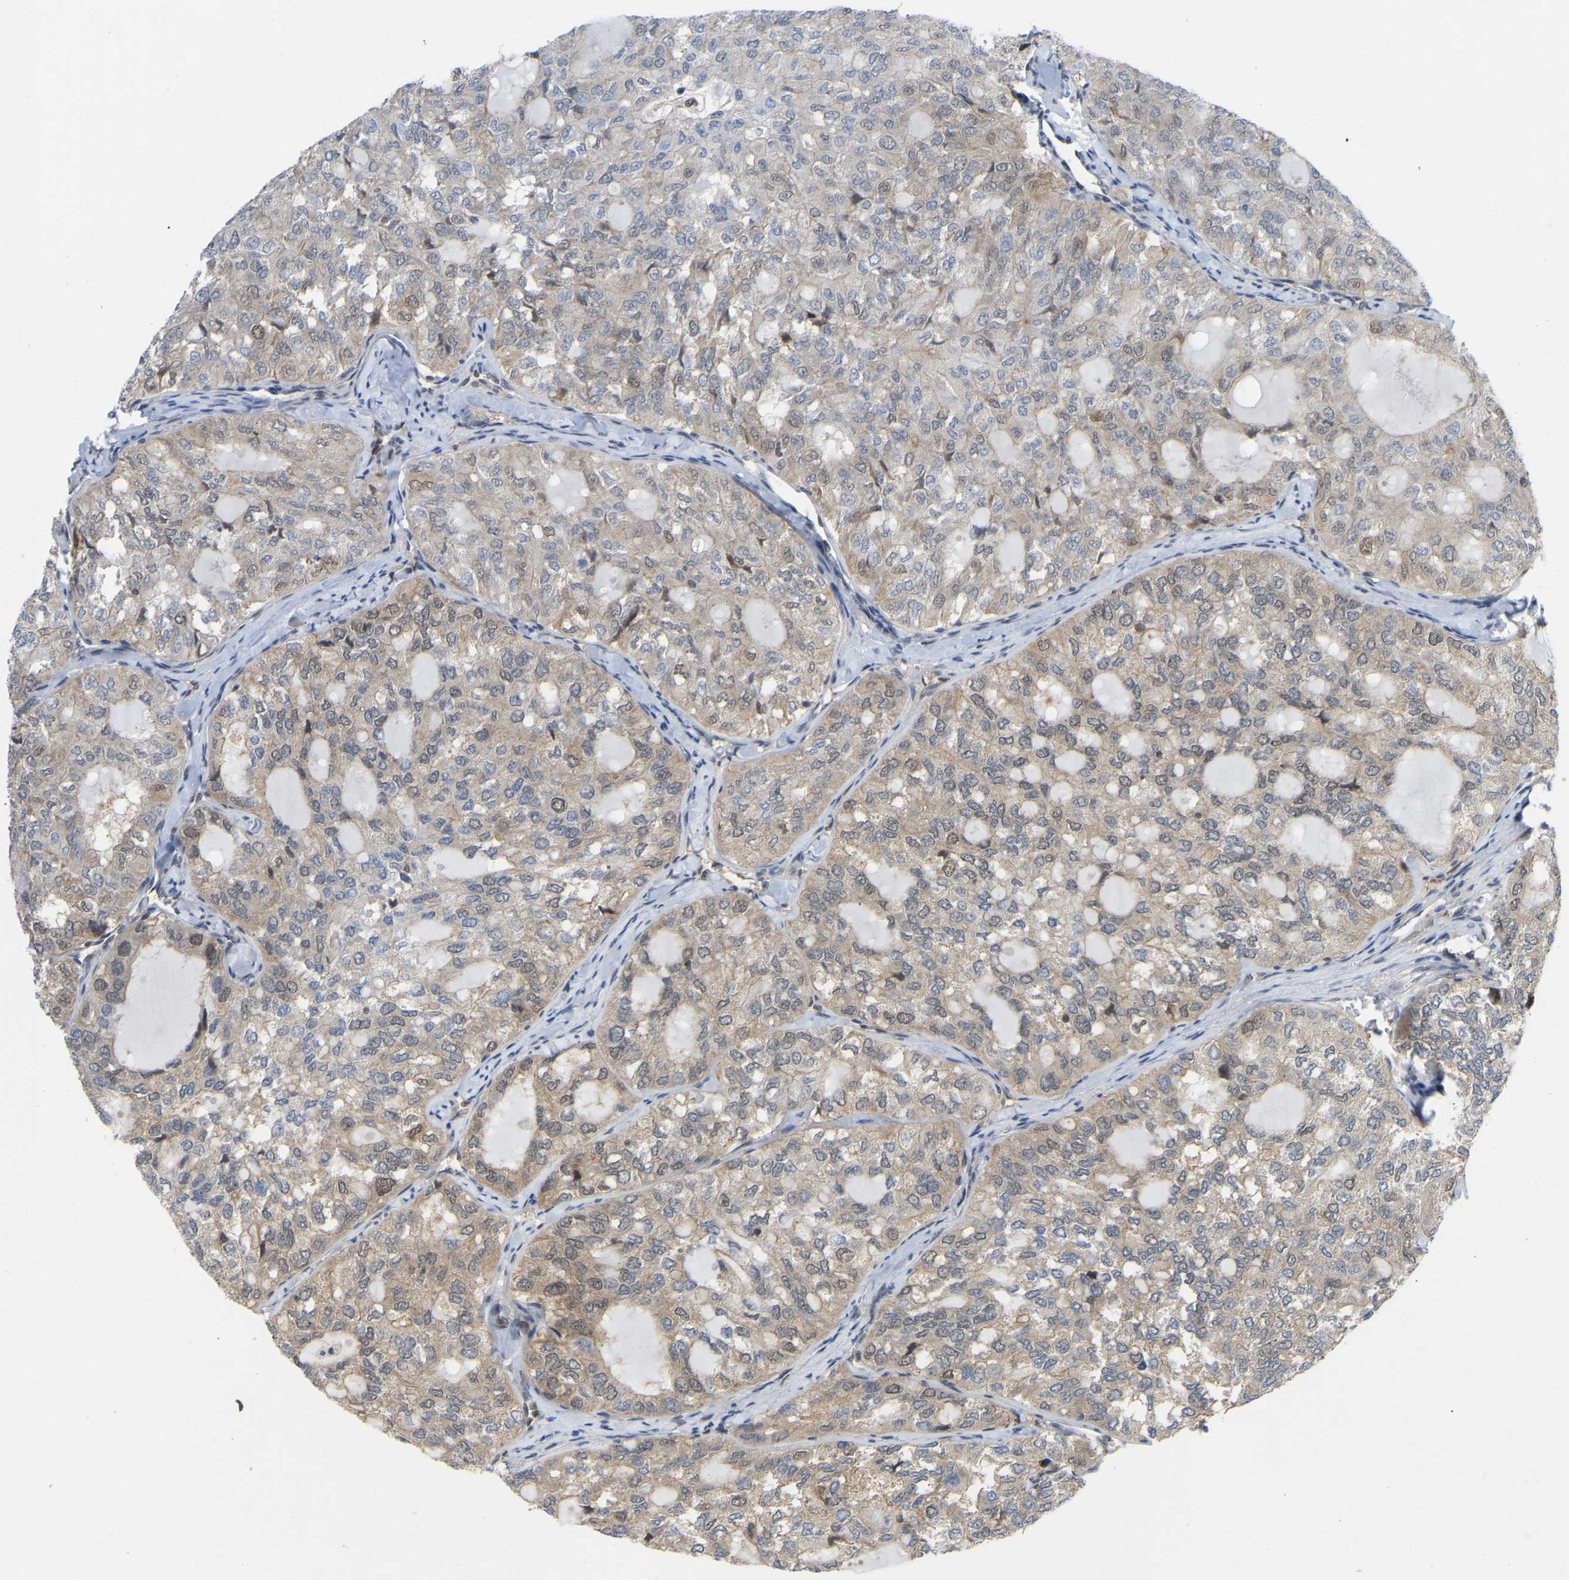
{"staining": {"intensity": "weak", "quantity": ">75%", "location": "cytoplasmic/membranous"}, "tissue": "thyroid cancer", "cell_type": "Tumor cells", "image_type": "cancer", "snomed": [{"axis": "morphology", "description": "Follicular adenoma carcinoma, NOS"}, {"axis": "topography", "description": "Thyroid gland"}], "caption": "Protein expression analysis of thyroid cancer (follicular adenoma carcinoma) displays weak cytoplasmic/membranous positivity in approximately >75% of tumor cells.", "gene": "KLRG2", "patient": {"sex": "male", "age": 75}}